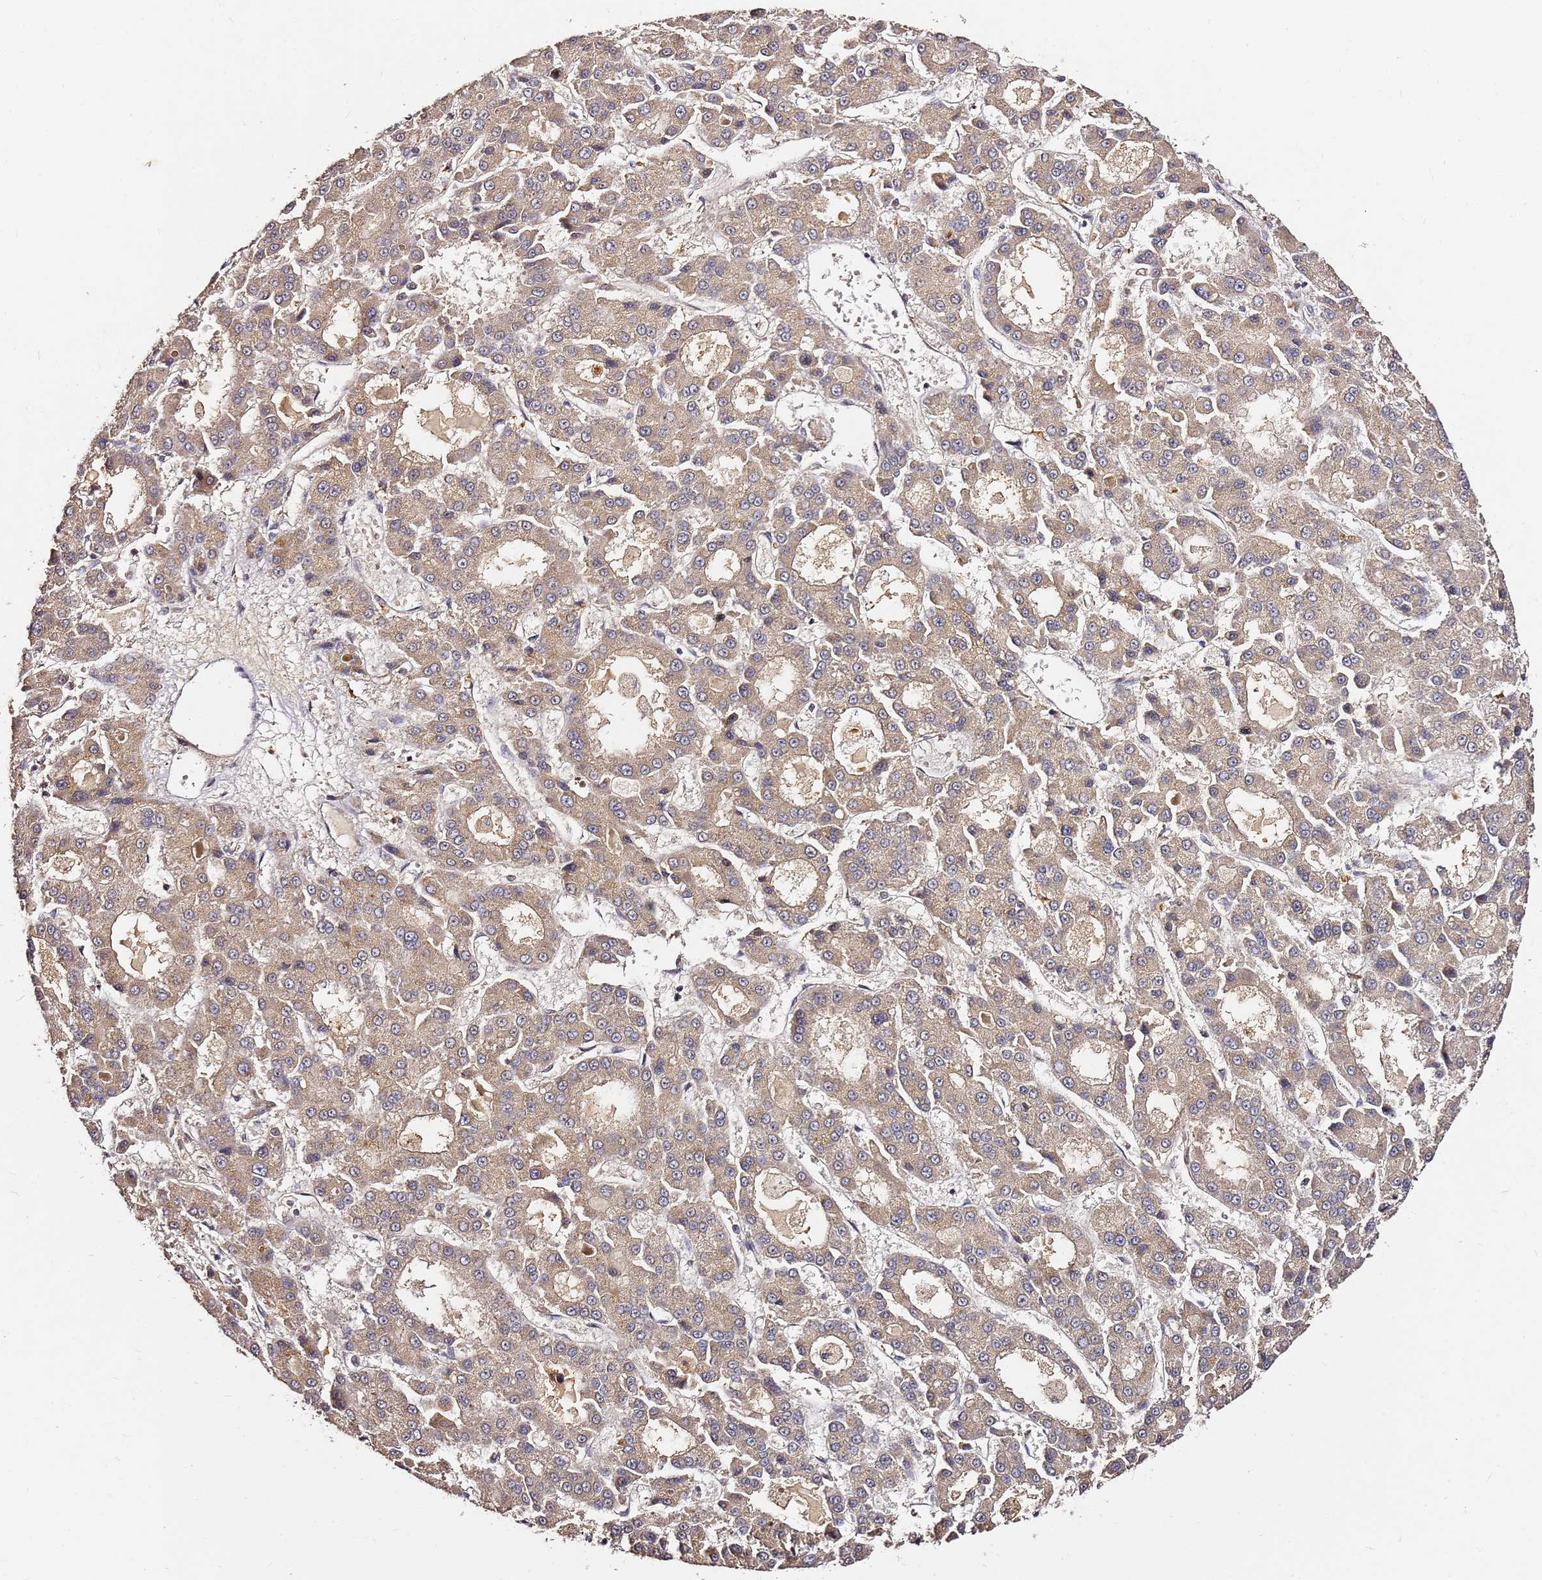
{"staining": {"intensity": "moderate", "quantity": "25%-75%", "location": "cytoplasmic/membranous"}, "tissue": "liver cancer", "cell_type": "Tumor cells", "image_type": "cancer", "snomed": [{"axis": "morphology", "description": "Carcinoma, Hepatocellular, NOS"}, {"axis": "topography", "description": "Liver"}], "caption": "Liver hepatocellular carcinoma was stained to show a protein in brown. There is medium levels of moderate cytoplasmic/membranous staining in about 25%-75% of tumor cells.", "gene": "C6orf136", "patient": {"sex": "male", "age": 70}}